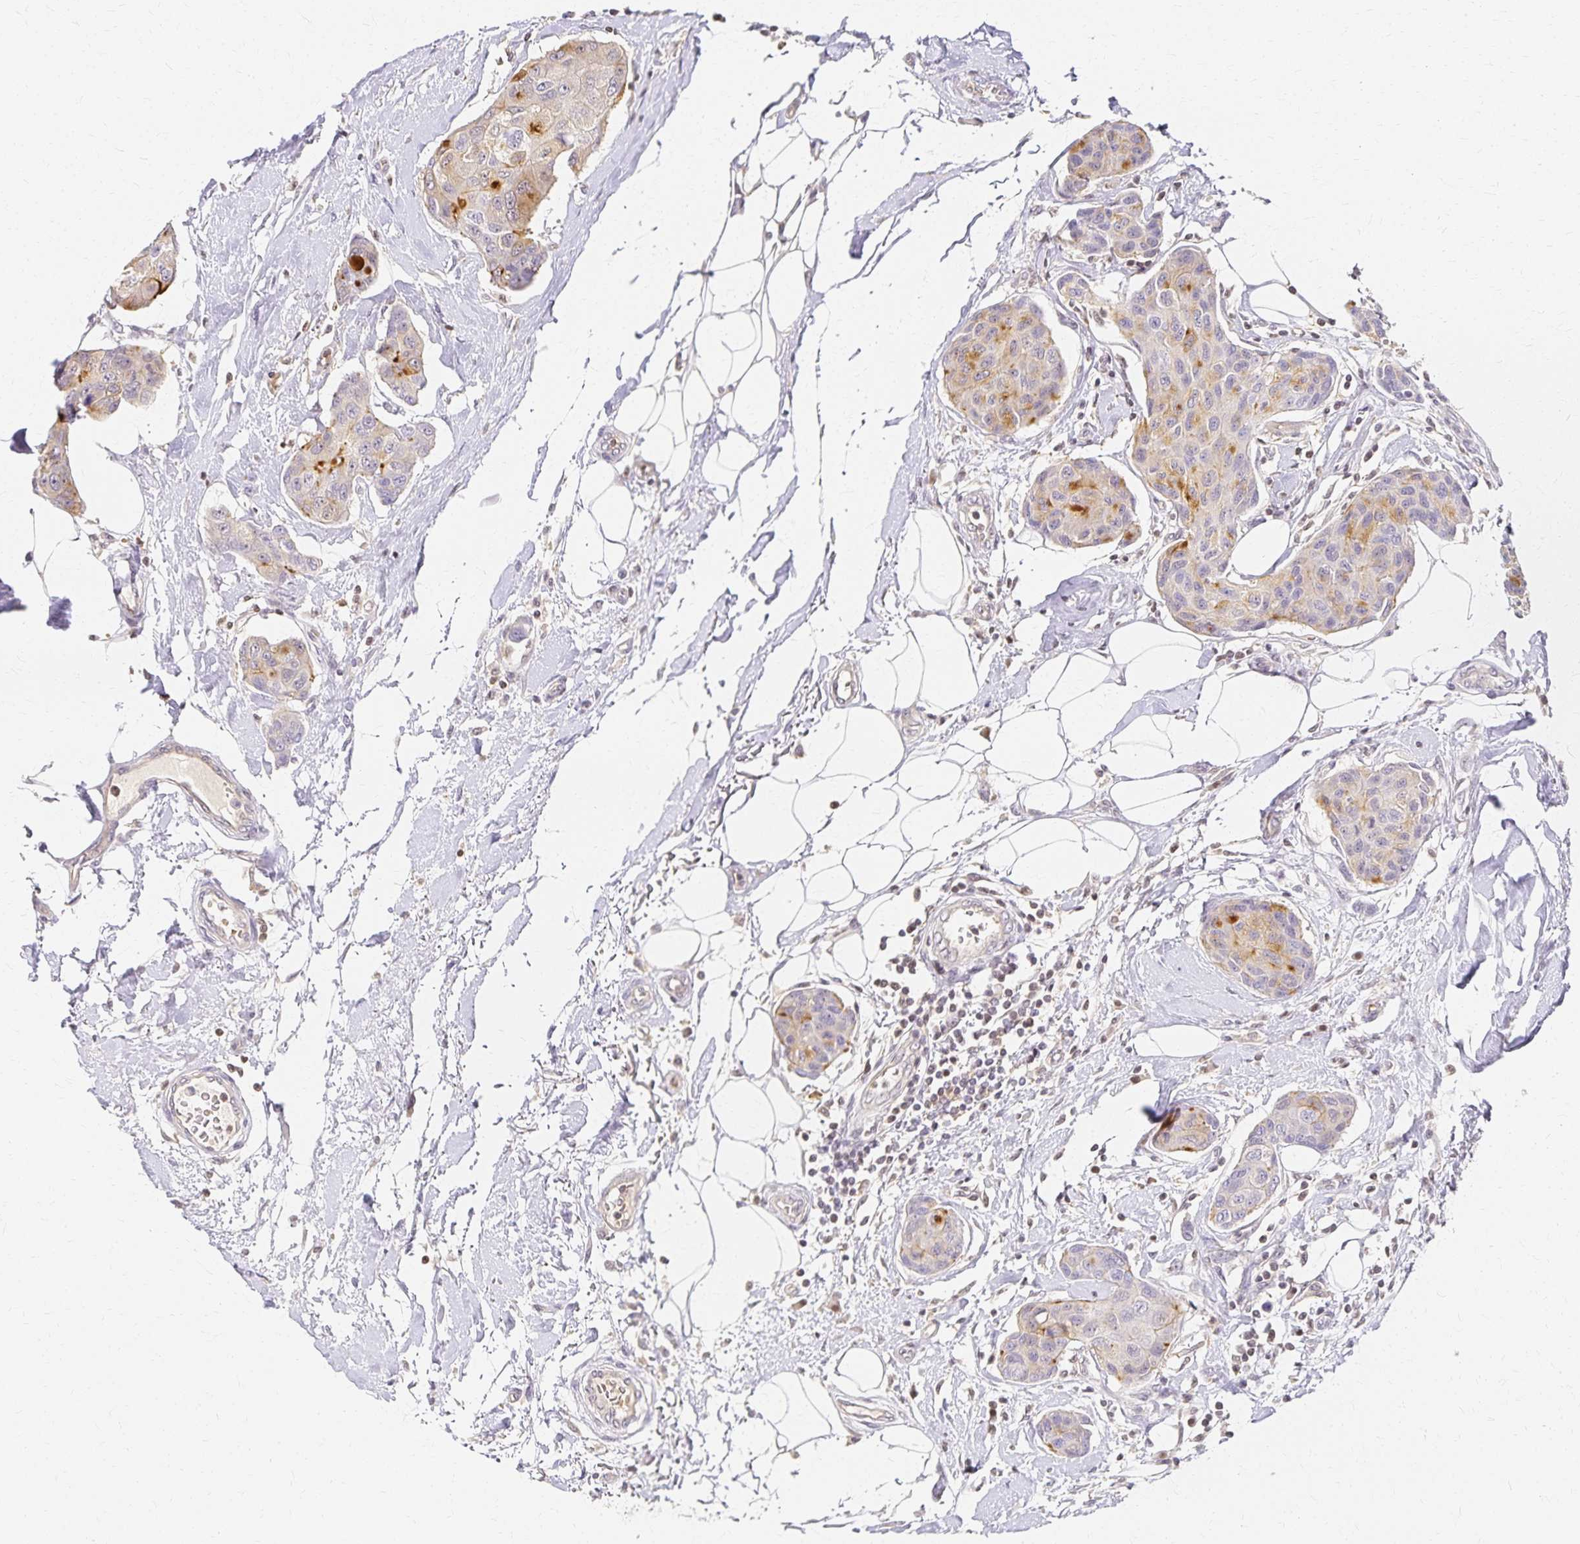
{"staining": {"intensity": "weak", "quantity": "<25%", "location": "cytoplasmic/membranous"}, "tissue": "breast cancer", "cell_type": "Tumor cells", "image_type": "cancer", "snomed": [{"axis": "morphology", "description": "Duct carcinoma"}, {"axis": "topography", "description": "Breast"}, {"axis": "topography", "description": "Lymph node"}], "caption": "This is a photomicrograph of immunohistochemistry (IHC) staining of breast cancer (invasive ductal carcinoma), which shows no staining in tumor cells.", "gene": "AZGP1", "patient": {"sex": "female", "age": 80}}